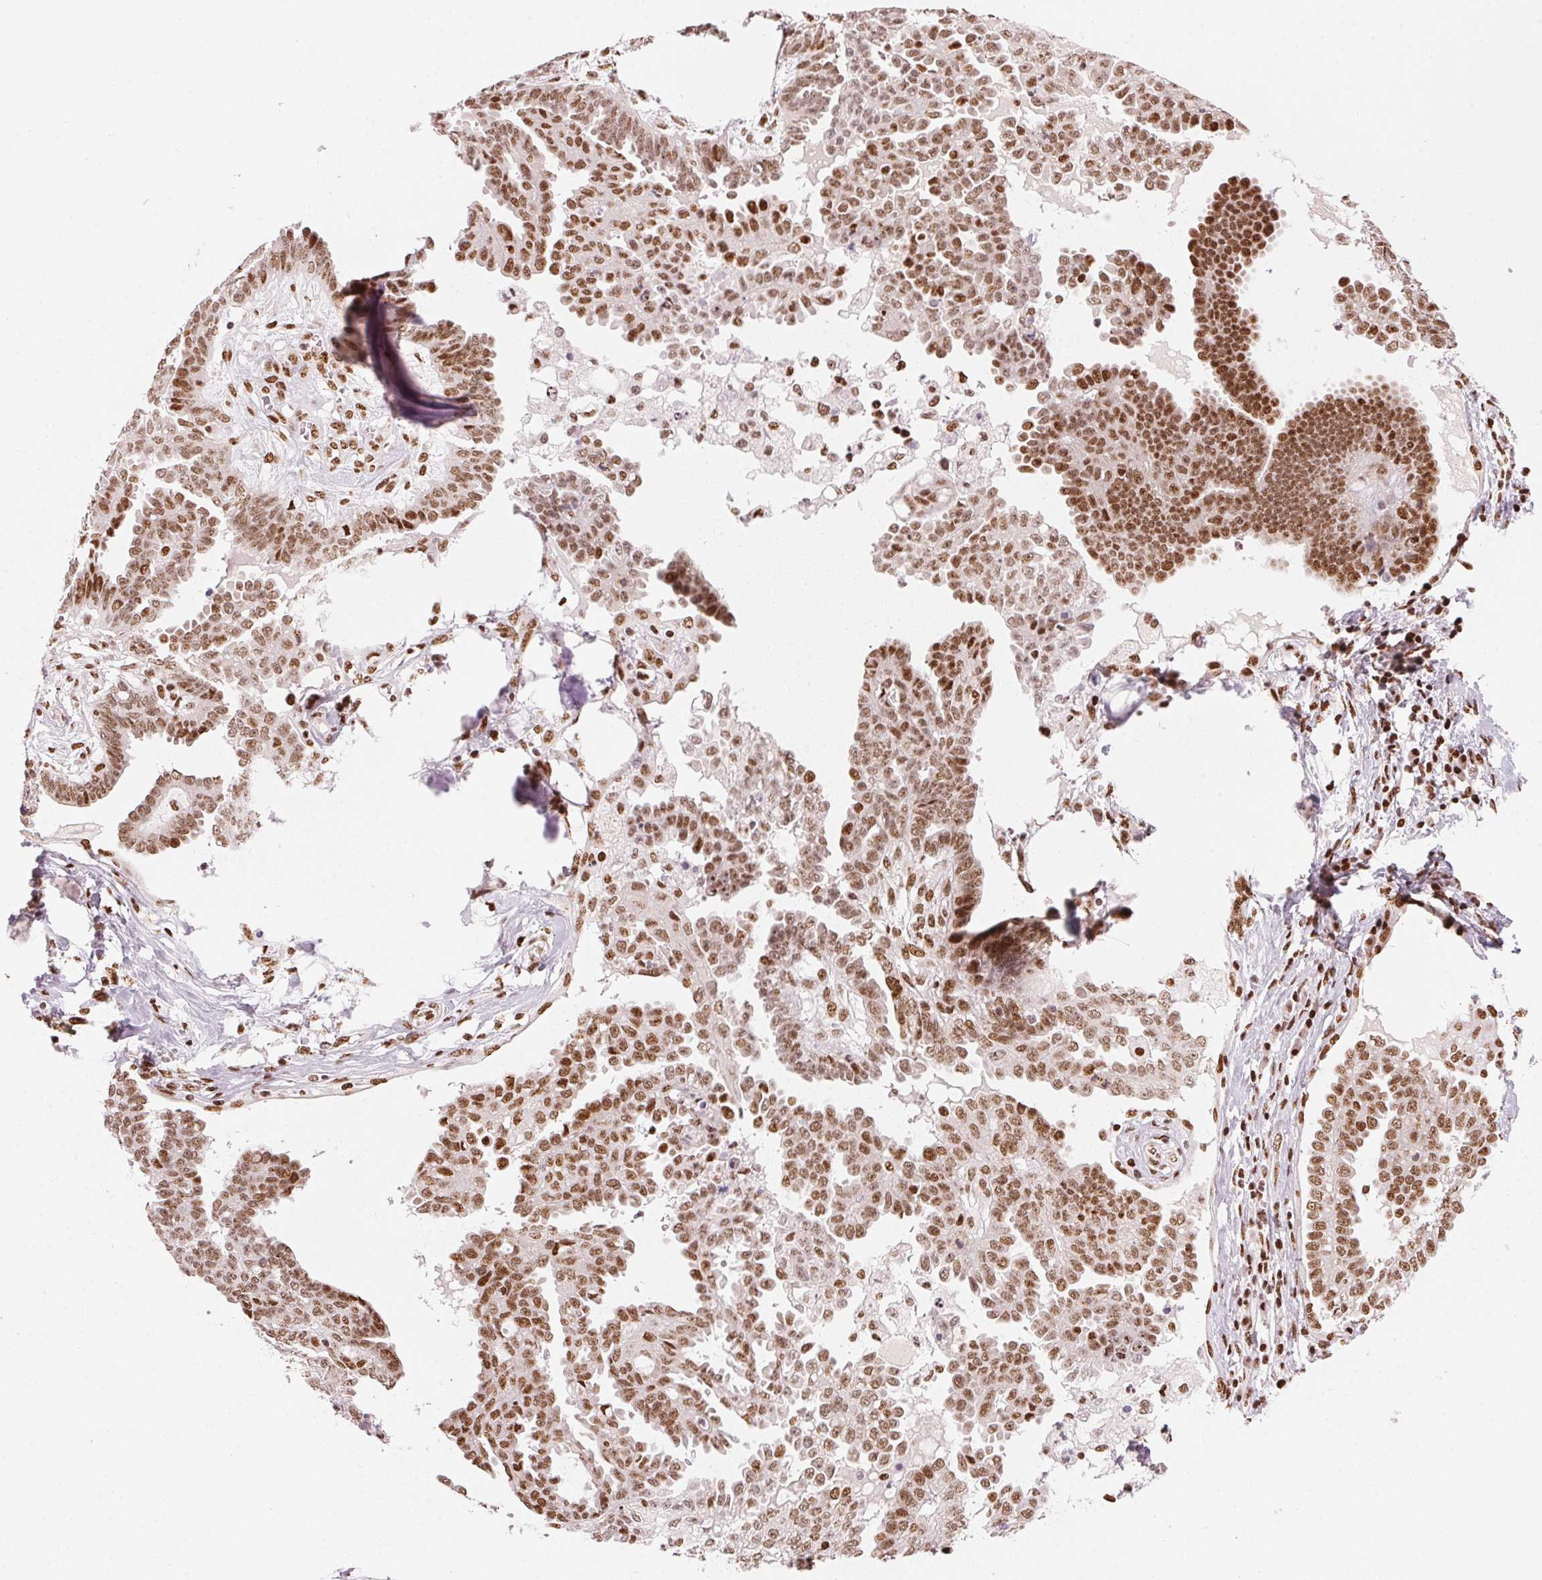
{"staining": {"intensity": "moderate", "quantity": ">75%", "location": "nuclear"}, "tissue": "ovarian cancer", "cell_type": "Tumor cells", "image_type": "cancer", "snomed": [{"axis": "morphology", "description": "Cystadenocarcinoma, serous, NOS"}, {"axis": "topography", "description": "Ovary"}], "caption": "Immunohistochemistry image of neoplastic tissue: human serous cystadenocarcinoma (ovarian) stained using immunohistochemistry (IHC) exhibits medium levels of moderate protein expression localized specifically in the nuclear of tumor cells, appearing as a nuclear brown color.", "gene": "NXF1", "patient": {"sex": "female", "age": 71}}